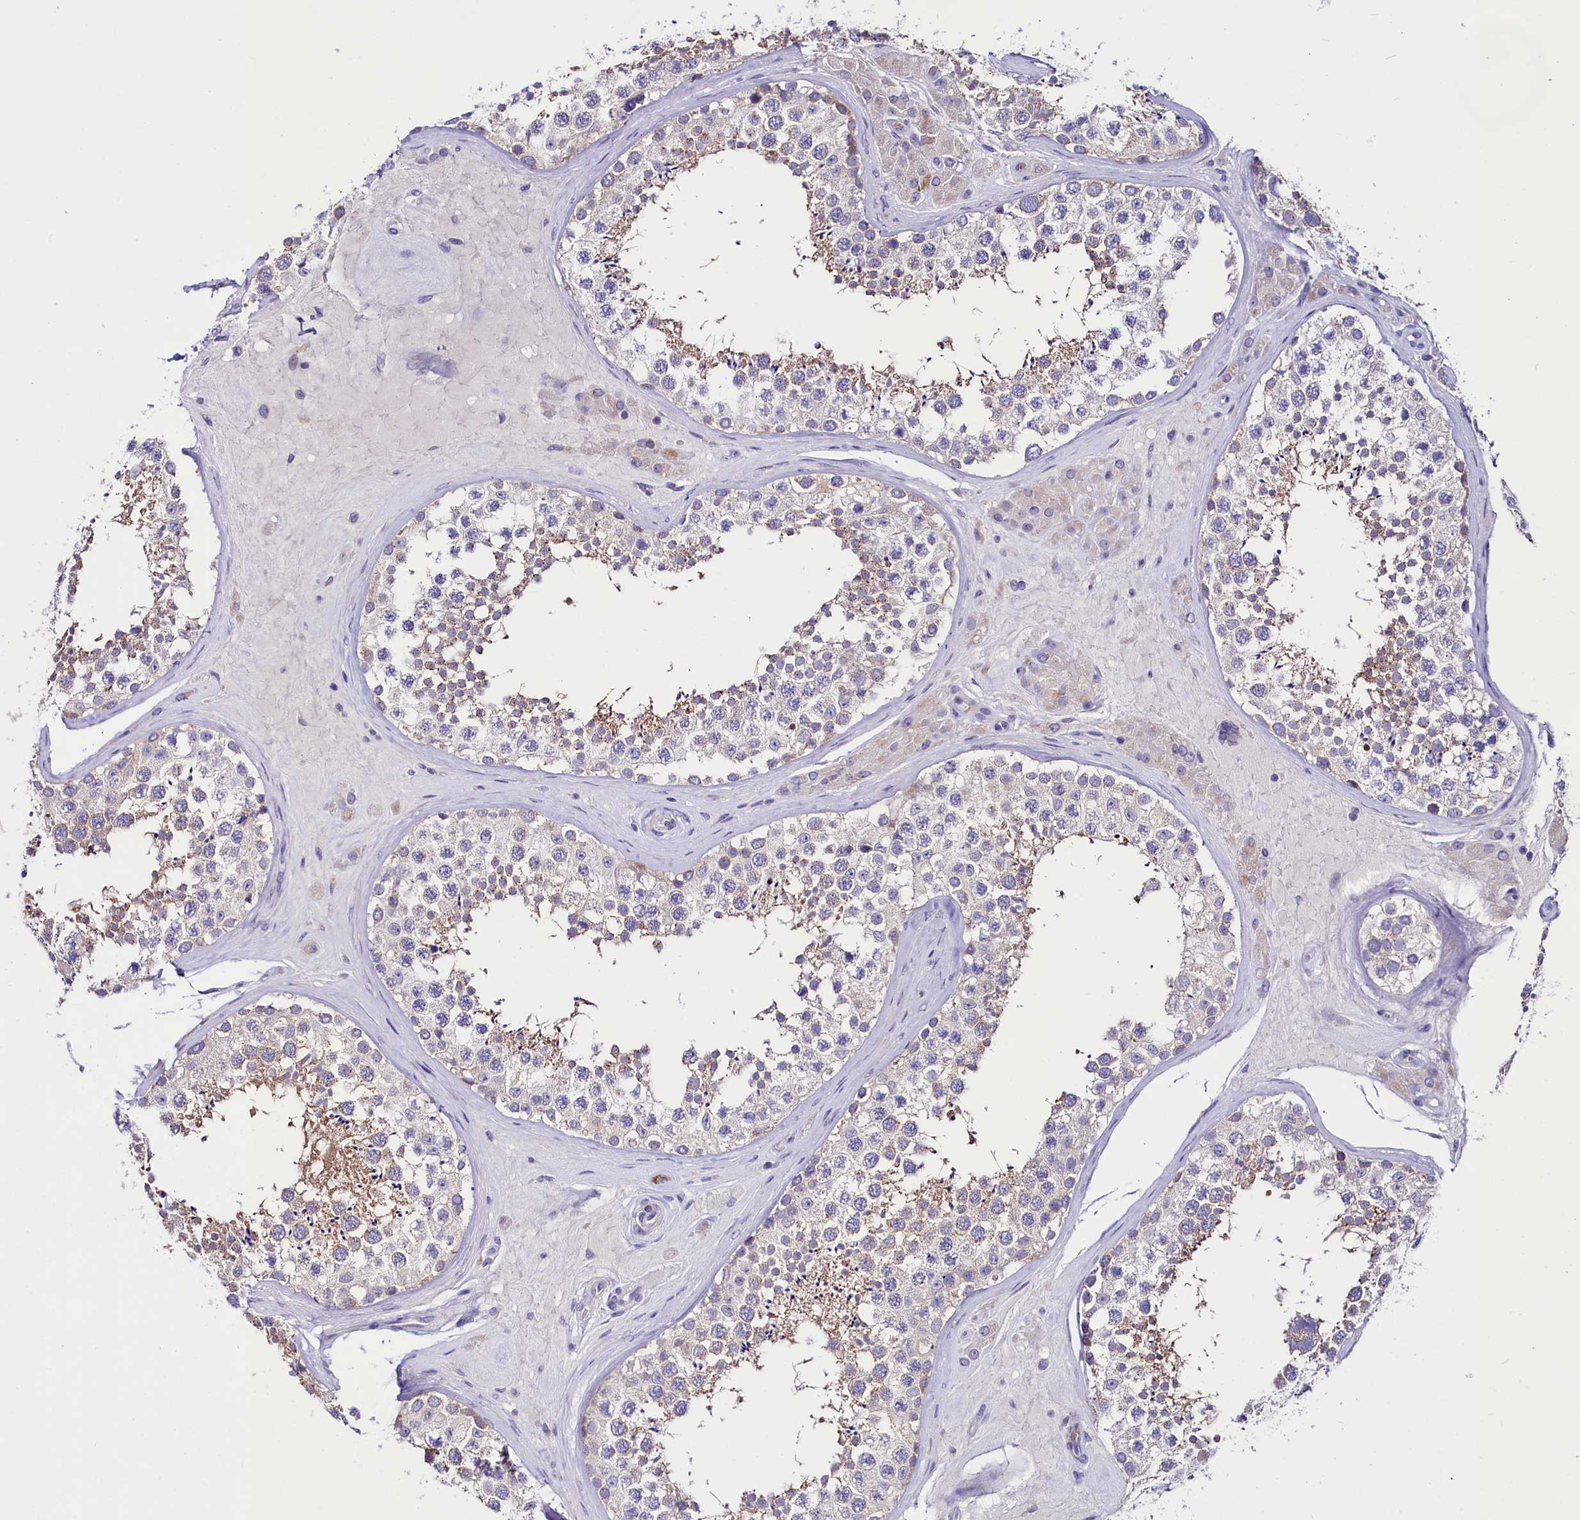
{"staining": {"intensity": "moderate", "quantity": "<25%", "location": "cytoplasmic/membranous"}, "tissue": "testis", "cell_type": "Cells in seminiferous ducts", "image_type": "normal", "snomed": [{"axis": "morphology", "description": "Normal tissue, NOS"}, {"axis": "topography", "description": "Testis"}], "caption": "Brown immunohistochemical staining in benign testis reveals moderate cytoplasmic/membranous positivity in approximately <25% of cells in seminiferous ducts.", "gene": "ABHD5", "patient": {"sex": "male", "age": 46}}